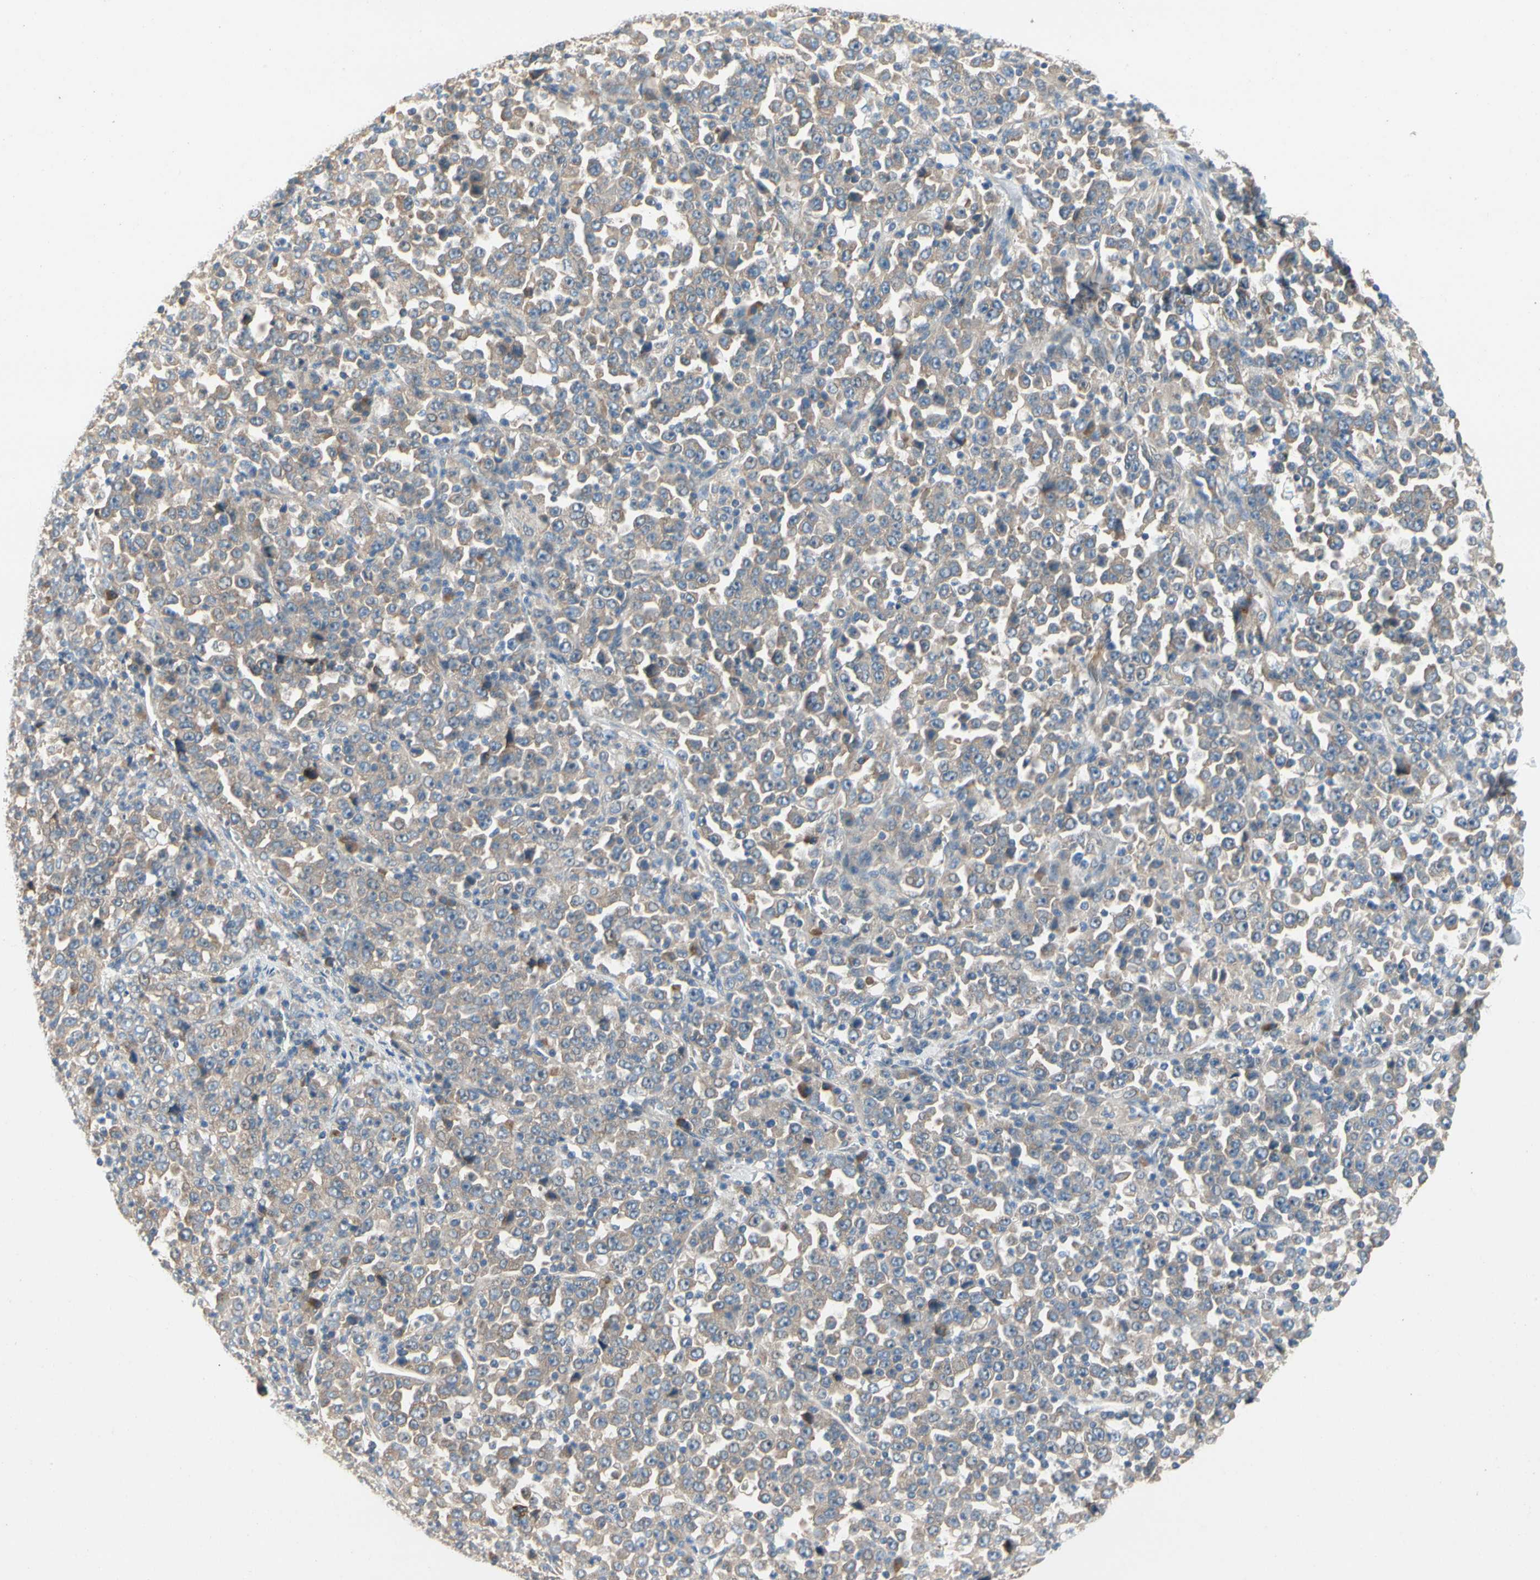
{"staining": {"intensity": "weak", "quantity": ">75%", "location": "cytoplasmic/membranous"}, "tissue": "stomach cancer", "cell_type": "Tumor cells", "image_type": "cancer", "snomed": [{"axis": "morphology", "description": "Normal tissue, NOS"}, {"axis": "morphology", "description": "Adenocarcinoma, NOS"}, {"axis": "topography", "description": "Stomach, upper"}, {"axis": "topography", "description": "Stomach"}], "caption": "Stomach cancer (adenocarcinoma) tissue displays weak cytoplasmic/membranous expression in approximately >75% of tumor cells (brown staining indicates protein expression, while blue staining denotes nuclei).", "gene": "KLHDC8B", "patient": {"sex": "male", "age": 59}}